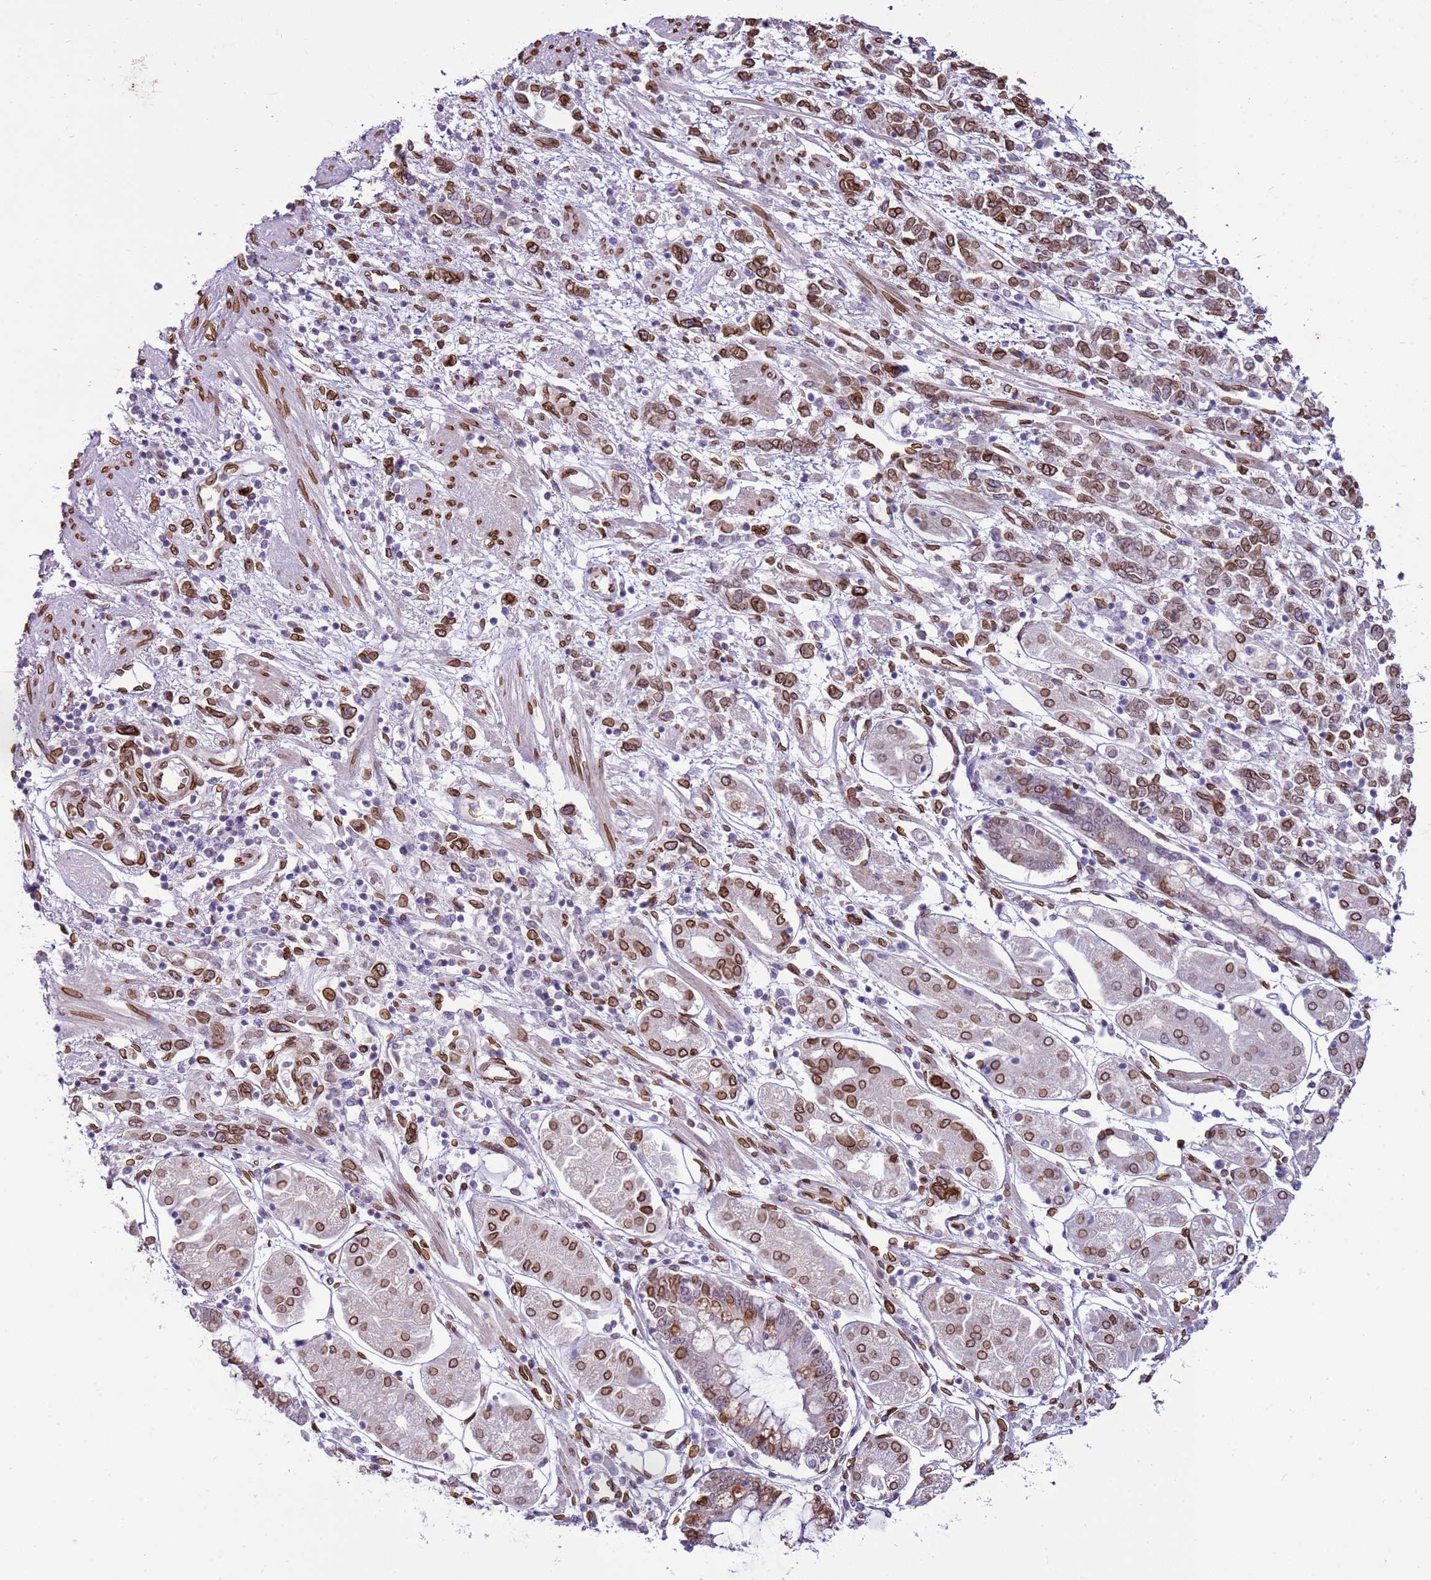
{"staining": {"intensity": "moderate", "quantity": ">75%", "location": "cytoplasmic/membranous,nuclear"}, "tissue": "stomach cancer", "cell_type": "Tumor cells", "image_type": "cancer", "snomed": [{"axis": "morphology", "description": "Adenocarcinoma, NOS"}, {"axis": "topography", "description": "Stomach"}], "caption": "Tumor cells display moderate cytoplasmic/membranous and nuclear staining in about >75% of cells in stomach adenocarcinoma.", "gene": "TMEM47", "patient": {"sex": "female", "age": 76}}